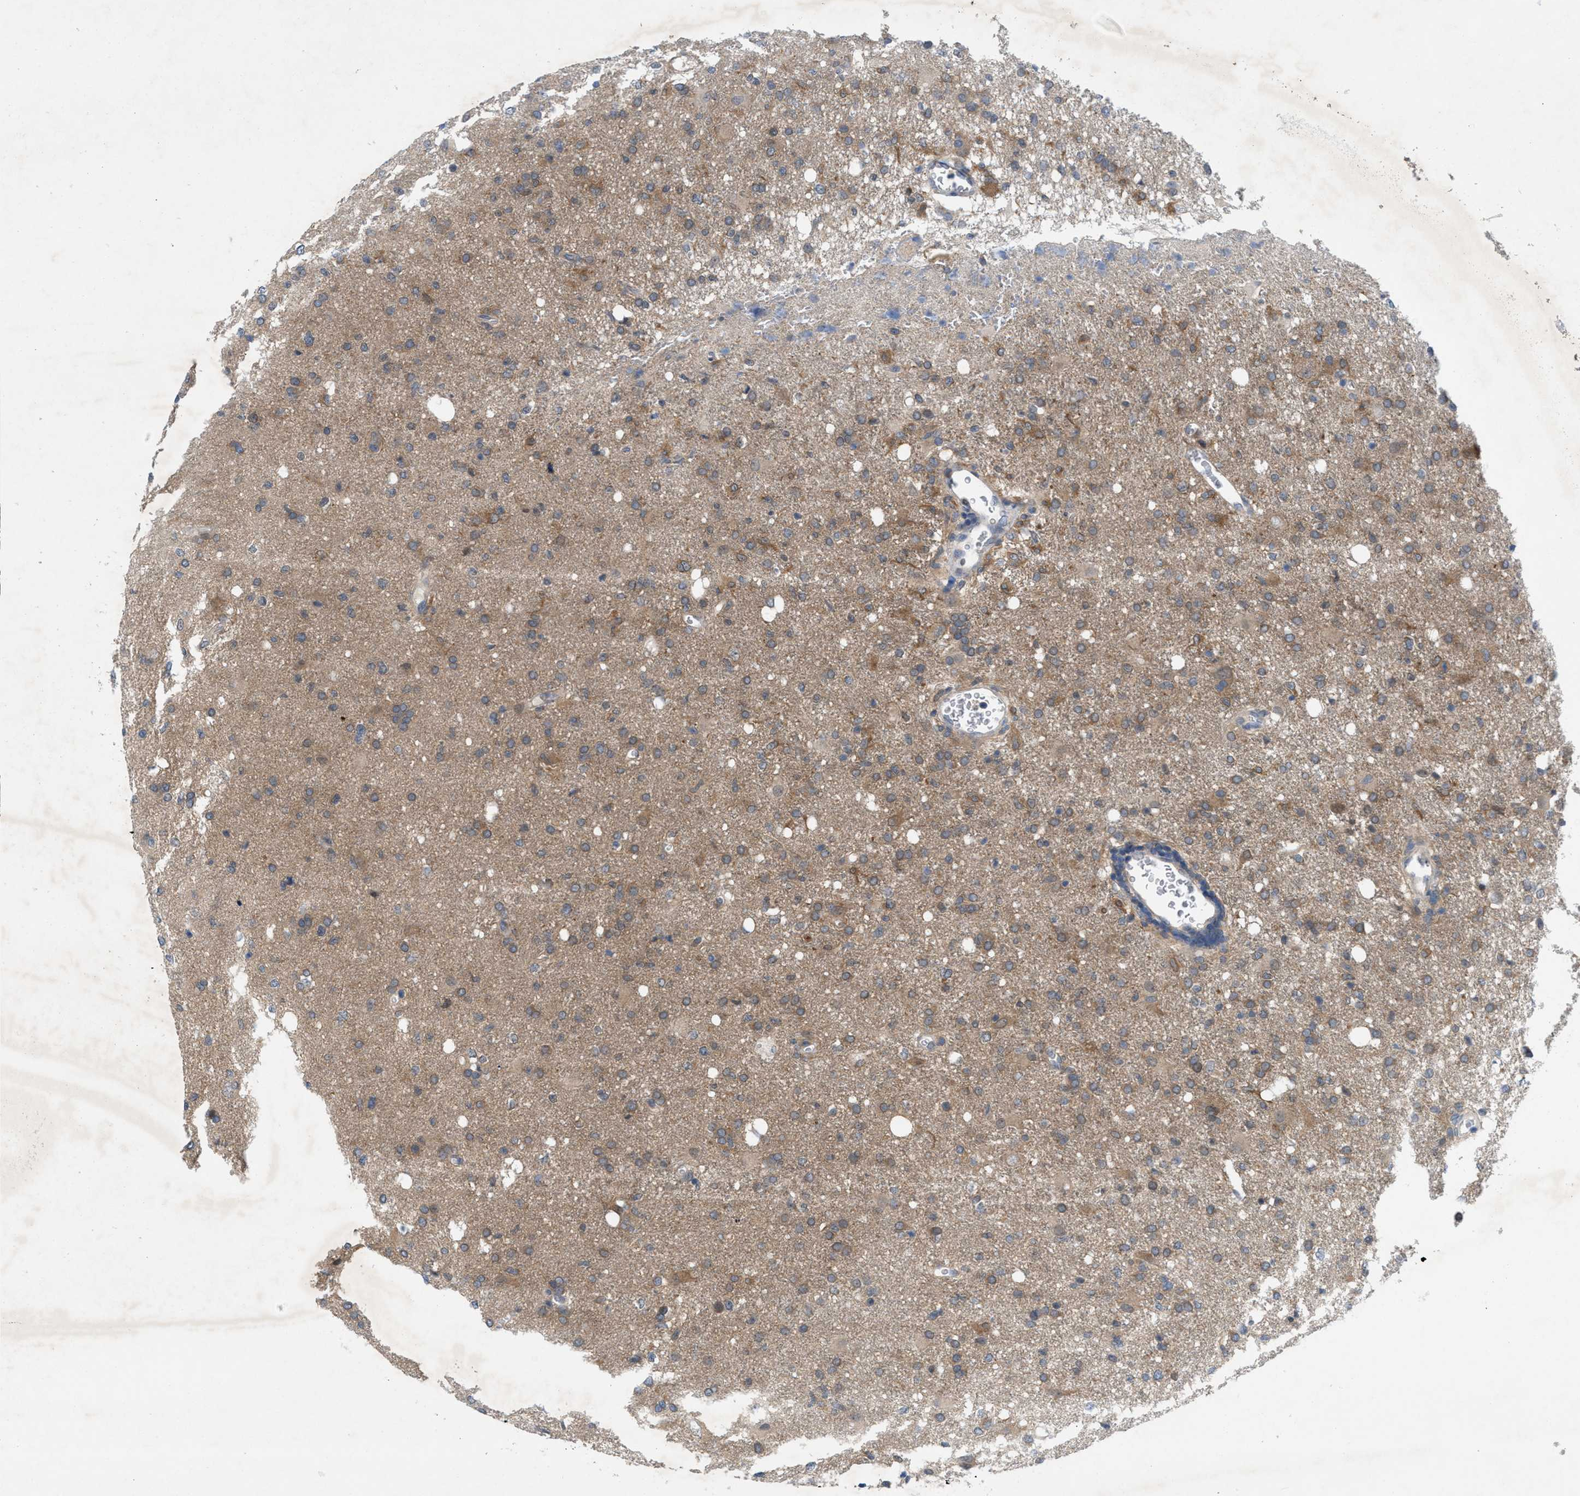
{"staining": {"intensity": "moderate", "quantity": "25%-75%", "location": "cytoplasmic/membranous"}, "tissue": "glioma", "cell_type": "Tumor cells", "image_type": "cancer", "snomed": [{"axis": "morphology", "description": "Glioma, malignant, High grade"}, {"axis": "topography", "description": "Brain"}], "caption": "Immunohistochemical staining of glioma shows moderate cytoplasmic/membranous protein expression in about 25%-75% of tumor cells.", "gene": "WIPI2", "patient": {"sex": "female", "age": 57}}